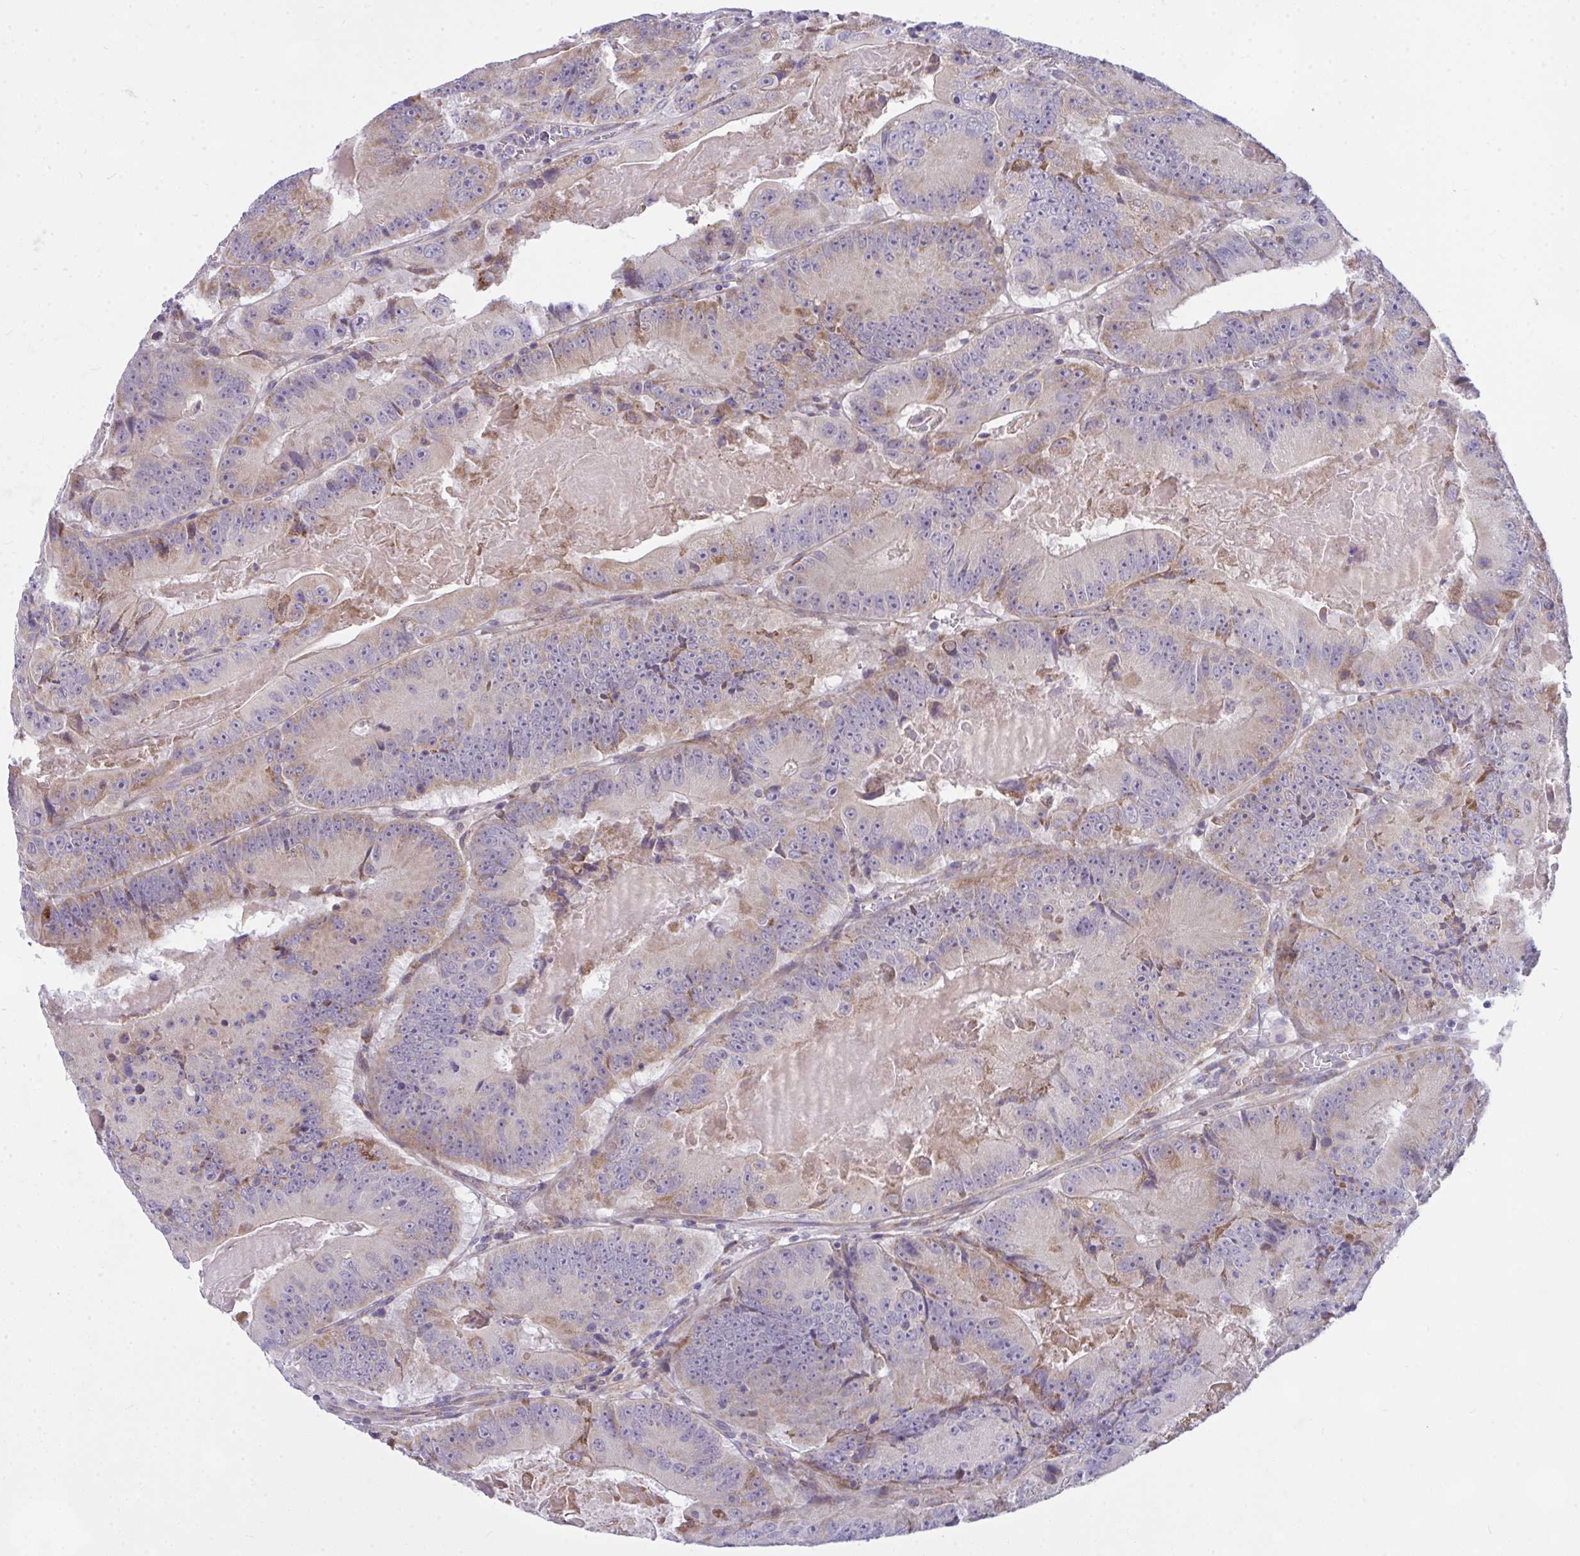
{"staining": {"intensity": "weak", "quantity": "25%-75%", "location": "cytoplasmic/membranous"}, "tissue": "colorectal cancer", "cell_type": "Tumor cells", "image_type": "cancer", "snomed": [{"axis": "morphology", "description": "Adenocarcinoma, NOS"}, {"axis": "topography", "description": "Colon"}], "caption": "Weak cytoplasmic/membranous protein staining is present in about 25%-75% of tumor cells in colorectal cancer (adenocarcinoma). (Brightfield microscopy of DAB IHC at high magnification).", "gene": "CEP63", "patient": {"sex": "female", "age": 86}}